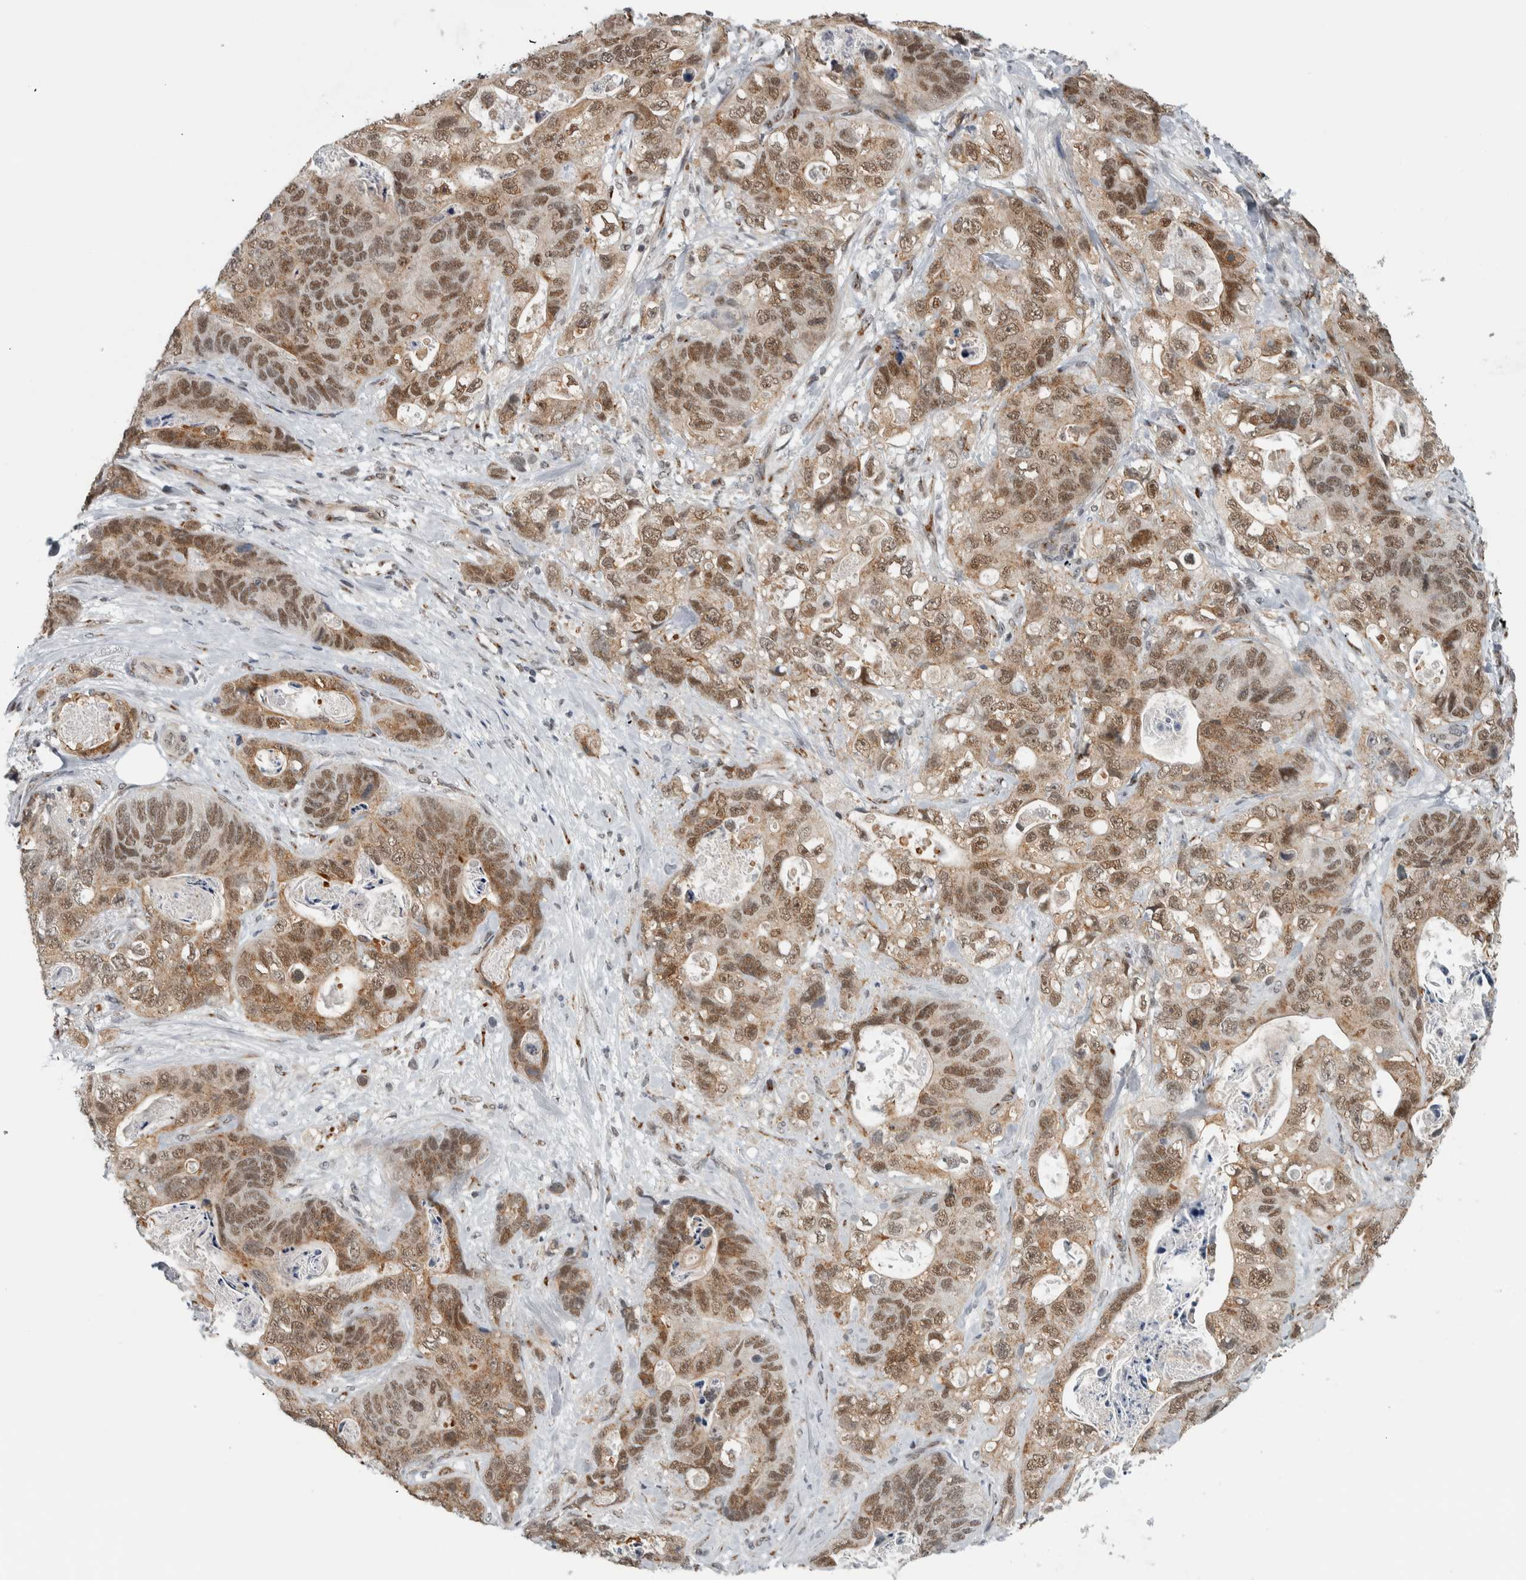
{"staining": {"intensity": "moderate", "quantity": ">75%", "location": "cytoplasmic/membranous,nuclear"}, "tissue": "stomach cancer", "cell_type": "Tumor cells", "image_type": "cancer", "snomed": [{"axis": "morphology", "description": "Normal tissue, NOS"}, {"axis": "morphology", "description": "Adenocarcinoma, NOS"}, {"axis": "topography", "description": "Stomach"}], "caption": "Stomach cancer (adenocarcinoma) stained with a brown dye demonstrates moderate cytoplasmic/membranous and nuclear positive positivity in approximately >75% of tumor cells.", "gene": "ZMYND8", "patient": {"sex": "female", "age": 89}}